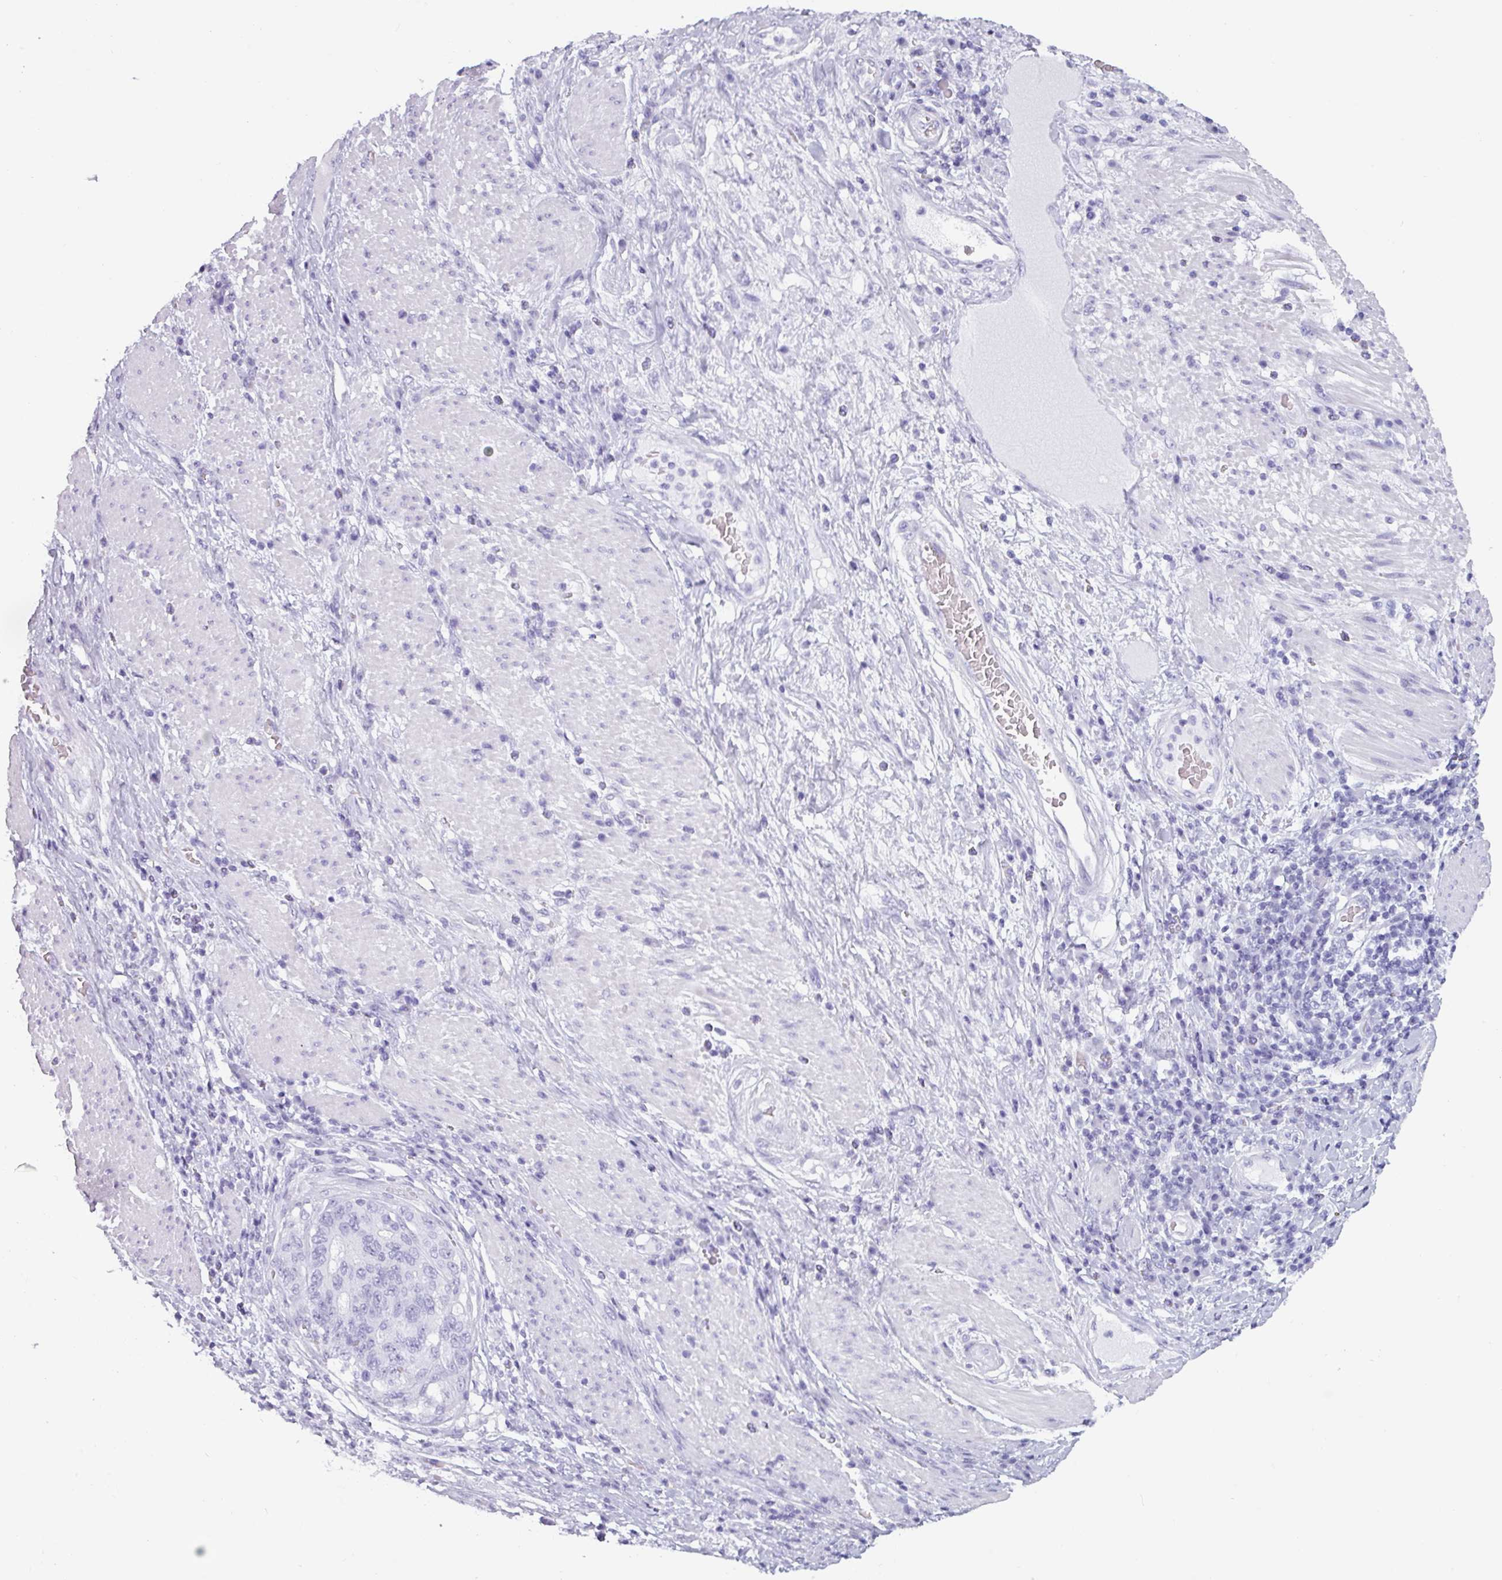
{"staining": {"intensity": "negative", "quantity": "none", "location": "none"}, "tissue": "stomach cancer", "cell_type": "Tumor cells", "image_type": "cancer", "snomed": [{"axis": "morphology", "description": "Normal tissue, NOS"}, {"axis": "morphology", "description": "Adenocarcinoma, NOS"}, {"axis": "topography", "description": "Stomach"}], "caption": "High power microscopy histopathology image of an immunohistochemistry histopathology image of stomach adenocarcinoma, revealing no significant expression in tumor cells.", "gene": "CRYBB2", "patient": {"sex": "female", "age": 64}}